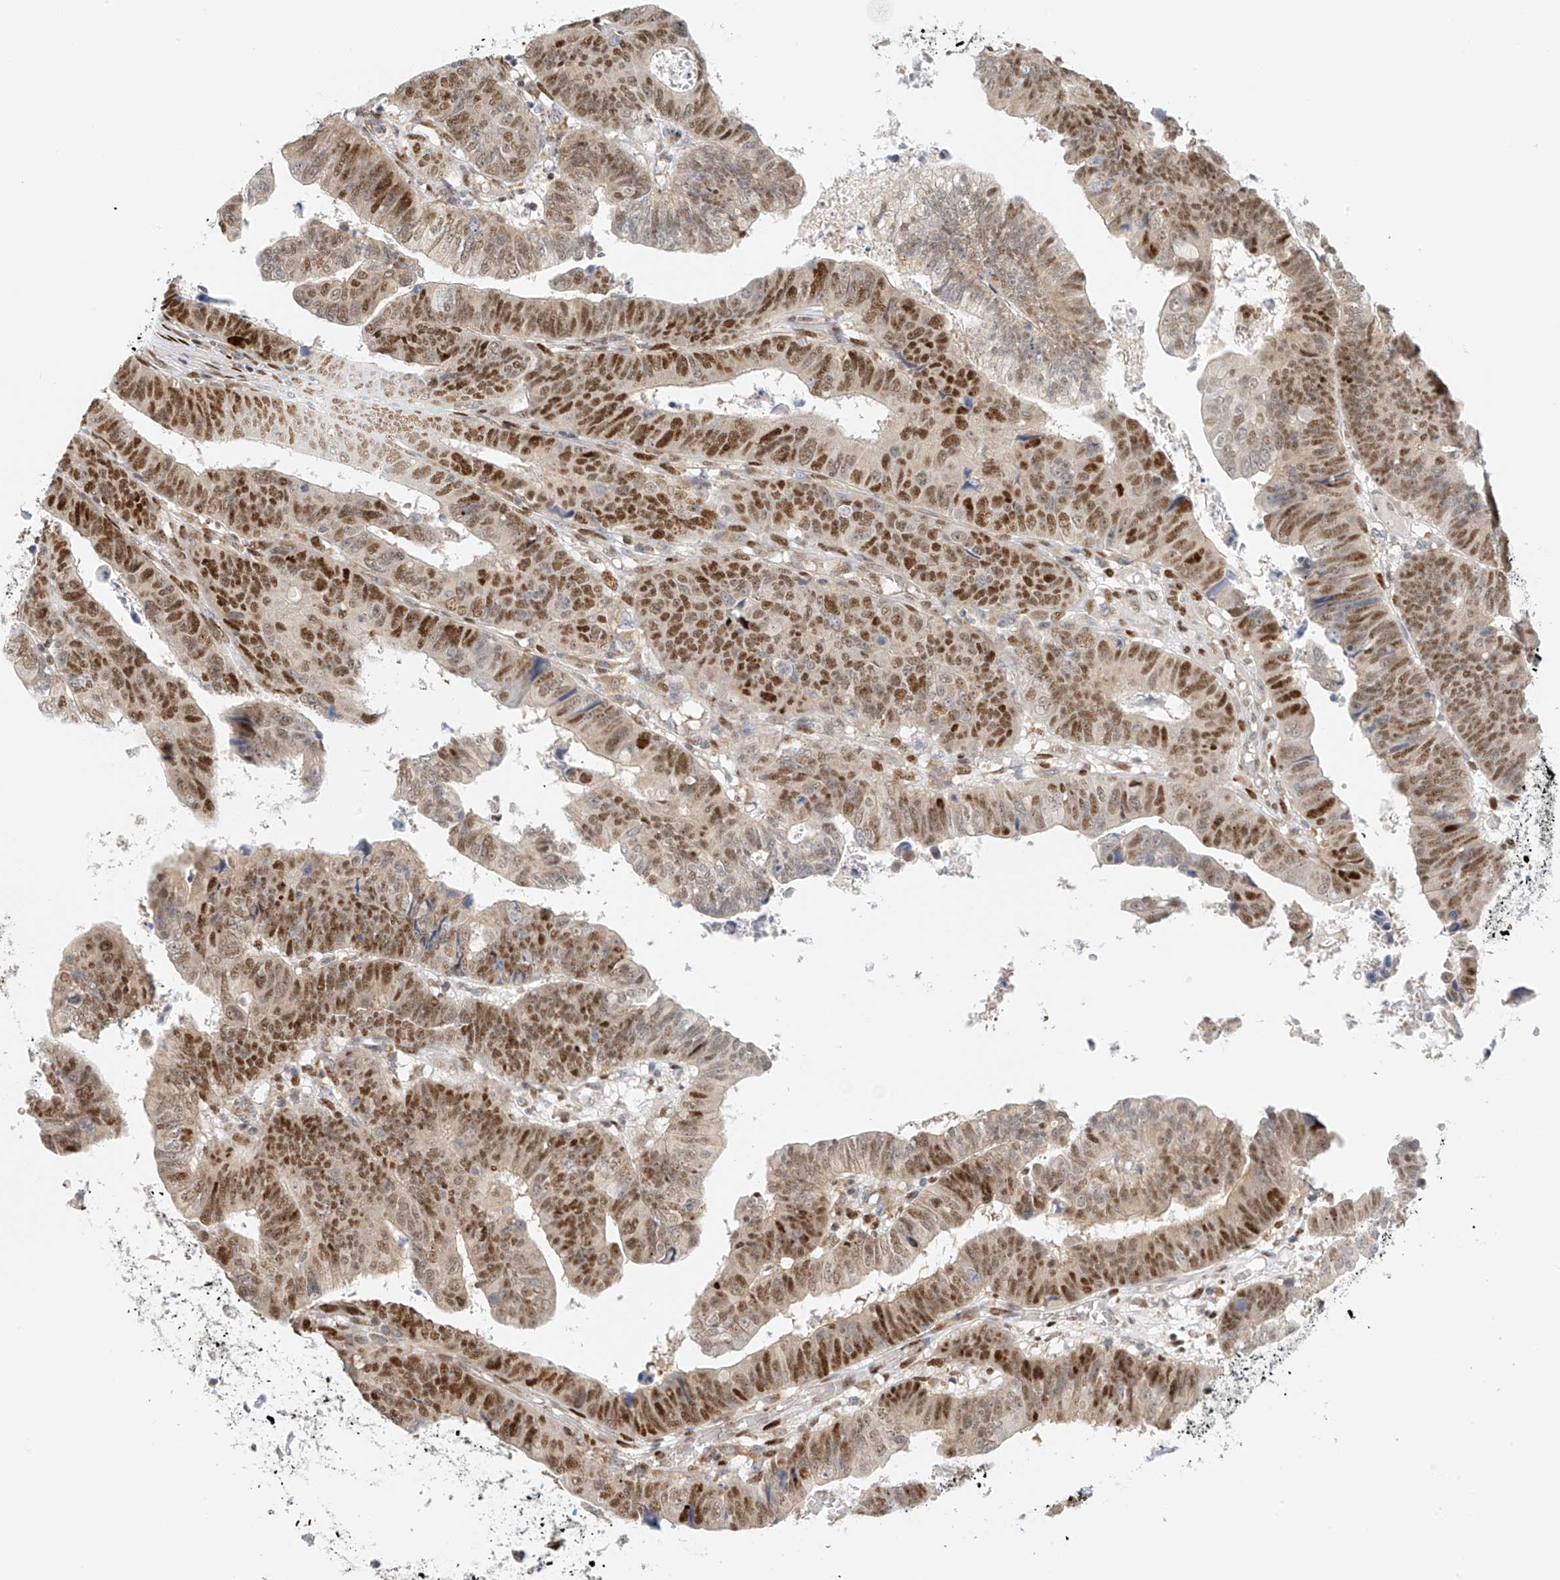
{"staining": {"intensity": "strong", "quantity": "25%-75%", "location": "nuclear"}, "tissue": "colorectal cancer", "cell_type": "Tumor cells", "image_type": "cancer", "snomed": [{"axis": "morphology", "description": "Normal tissue, NOS"}, {"axis": "morphology", "description": "Adenocarcinoma, NOS"}, {"axis": "topography", "description": "Rectum"}], "caption": "Immunohistochemistry (IHC) image of neoplastic tissue: human colorectal cancer (adenocarcinoma) stained using IHC demonstrates high levels of strong protein expression localized specifically in the nuclear of tumor cells, appearing as a nuclear brown color.", "gene": "ZNF514", "patient": {"sex": "female", "age": 65}}